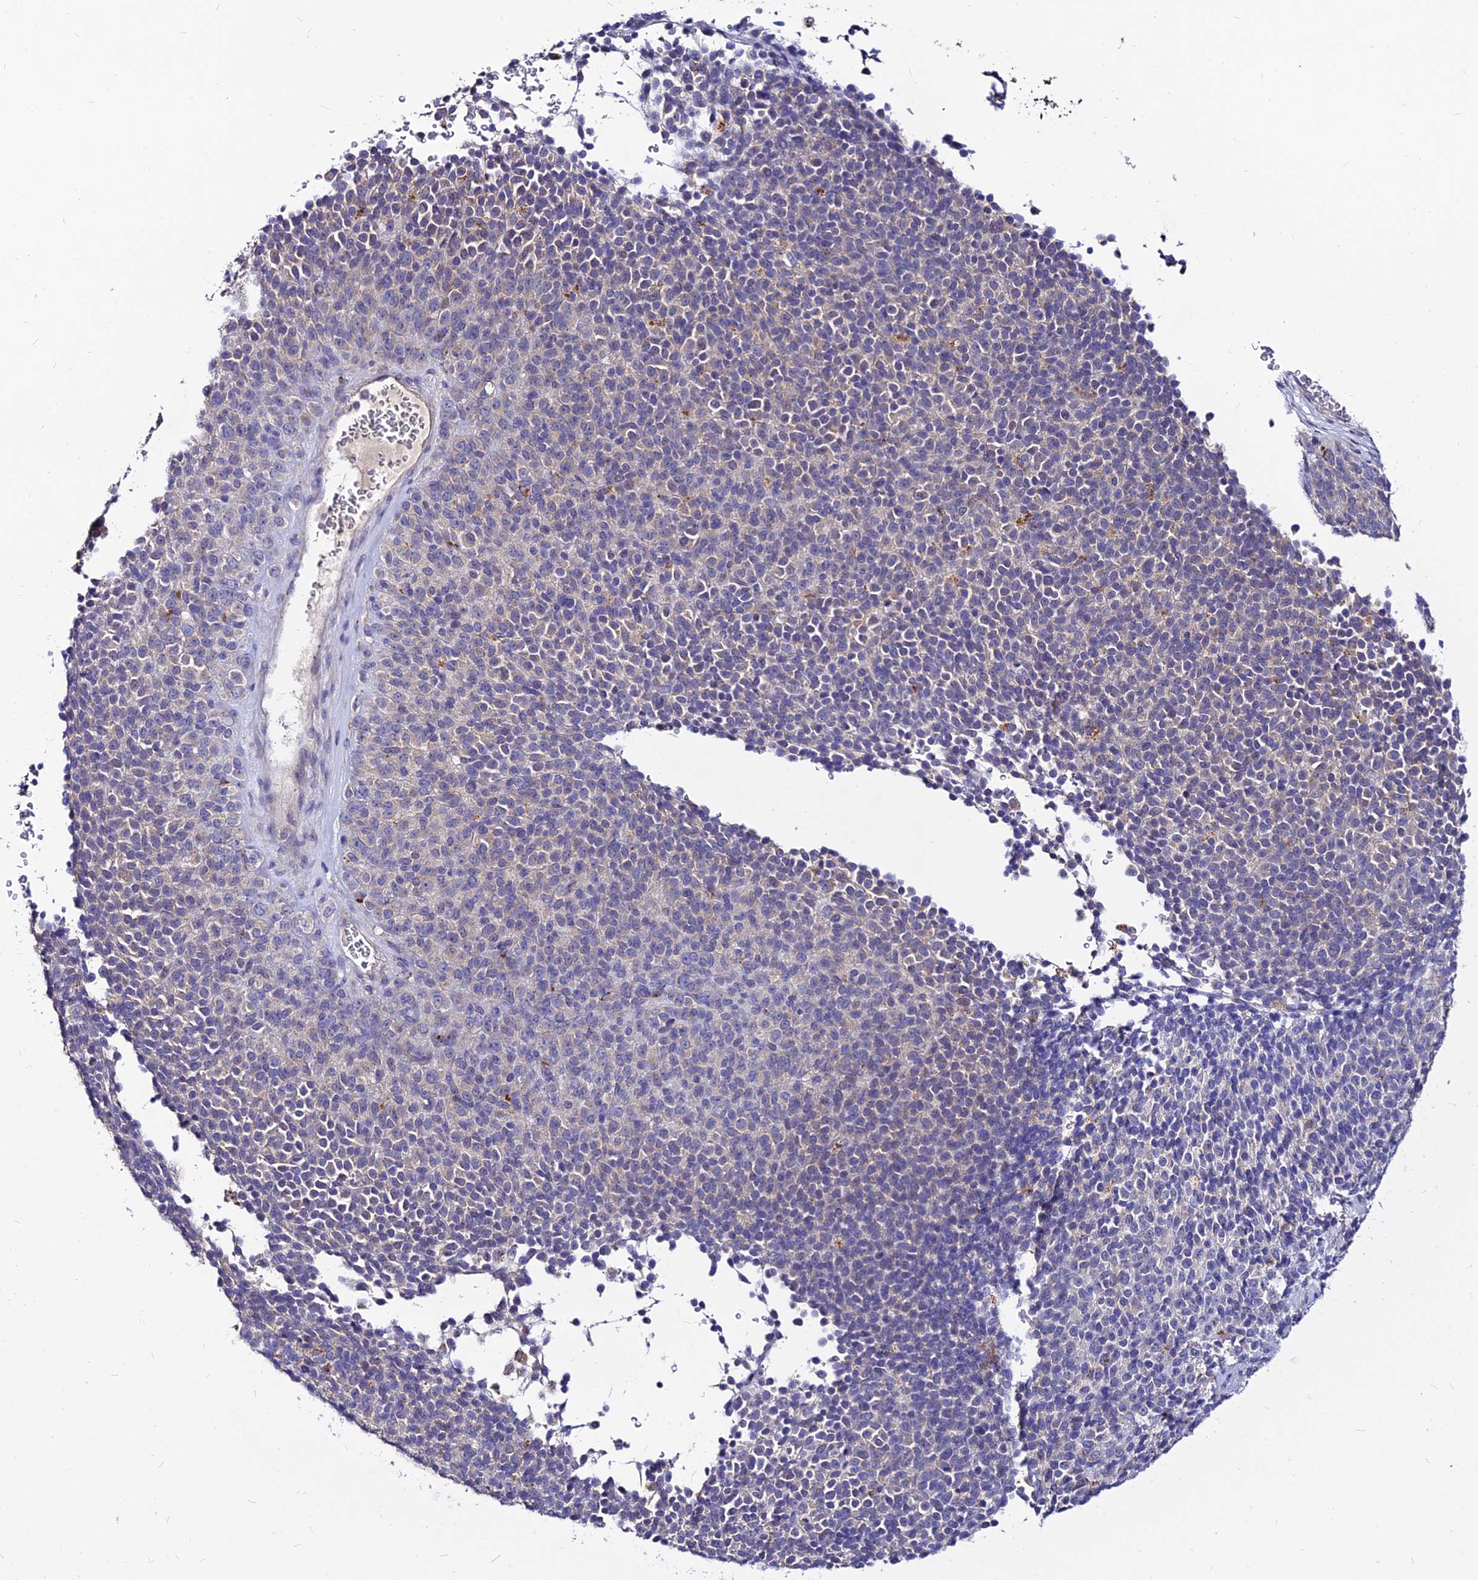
{"staining": {"intensity": "negative", "quantity": "none", "location": "none"}, "tissue": "melanoma", "cell_type": "Tumor cells", "image_type": "cancer", "snomed": [{"axis": "morphology", "description": "Malignant melanoma, Metastatic site"}, {"axis": "topography", "description": "Brain"}], "caption": "Tumor cells are negative for protein expression in human melanoma.", "gene": "CZIB", "patient": {"sex": "female", "age": 56}}